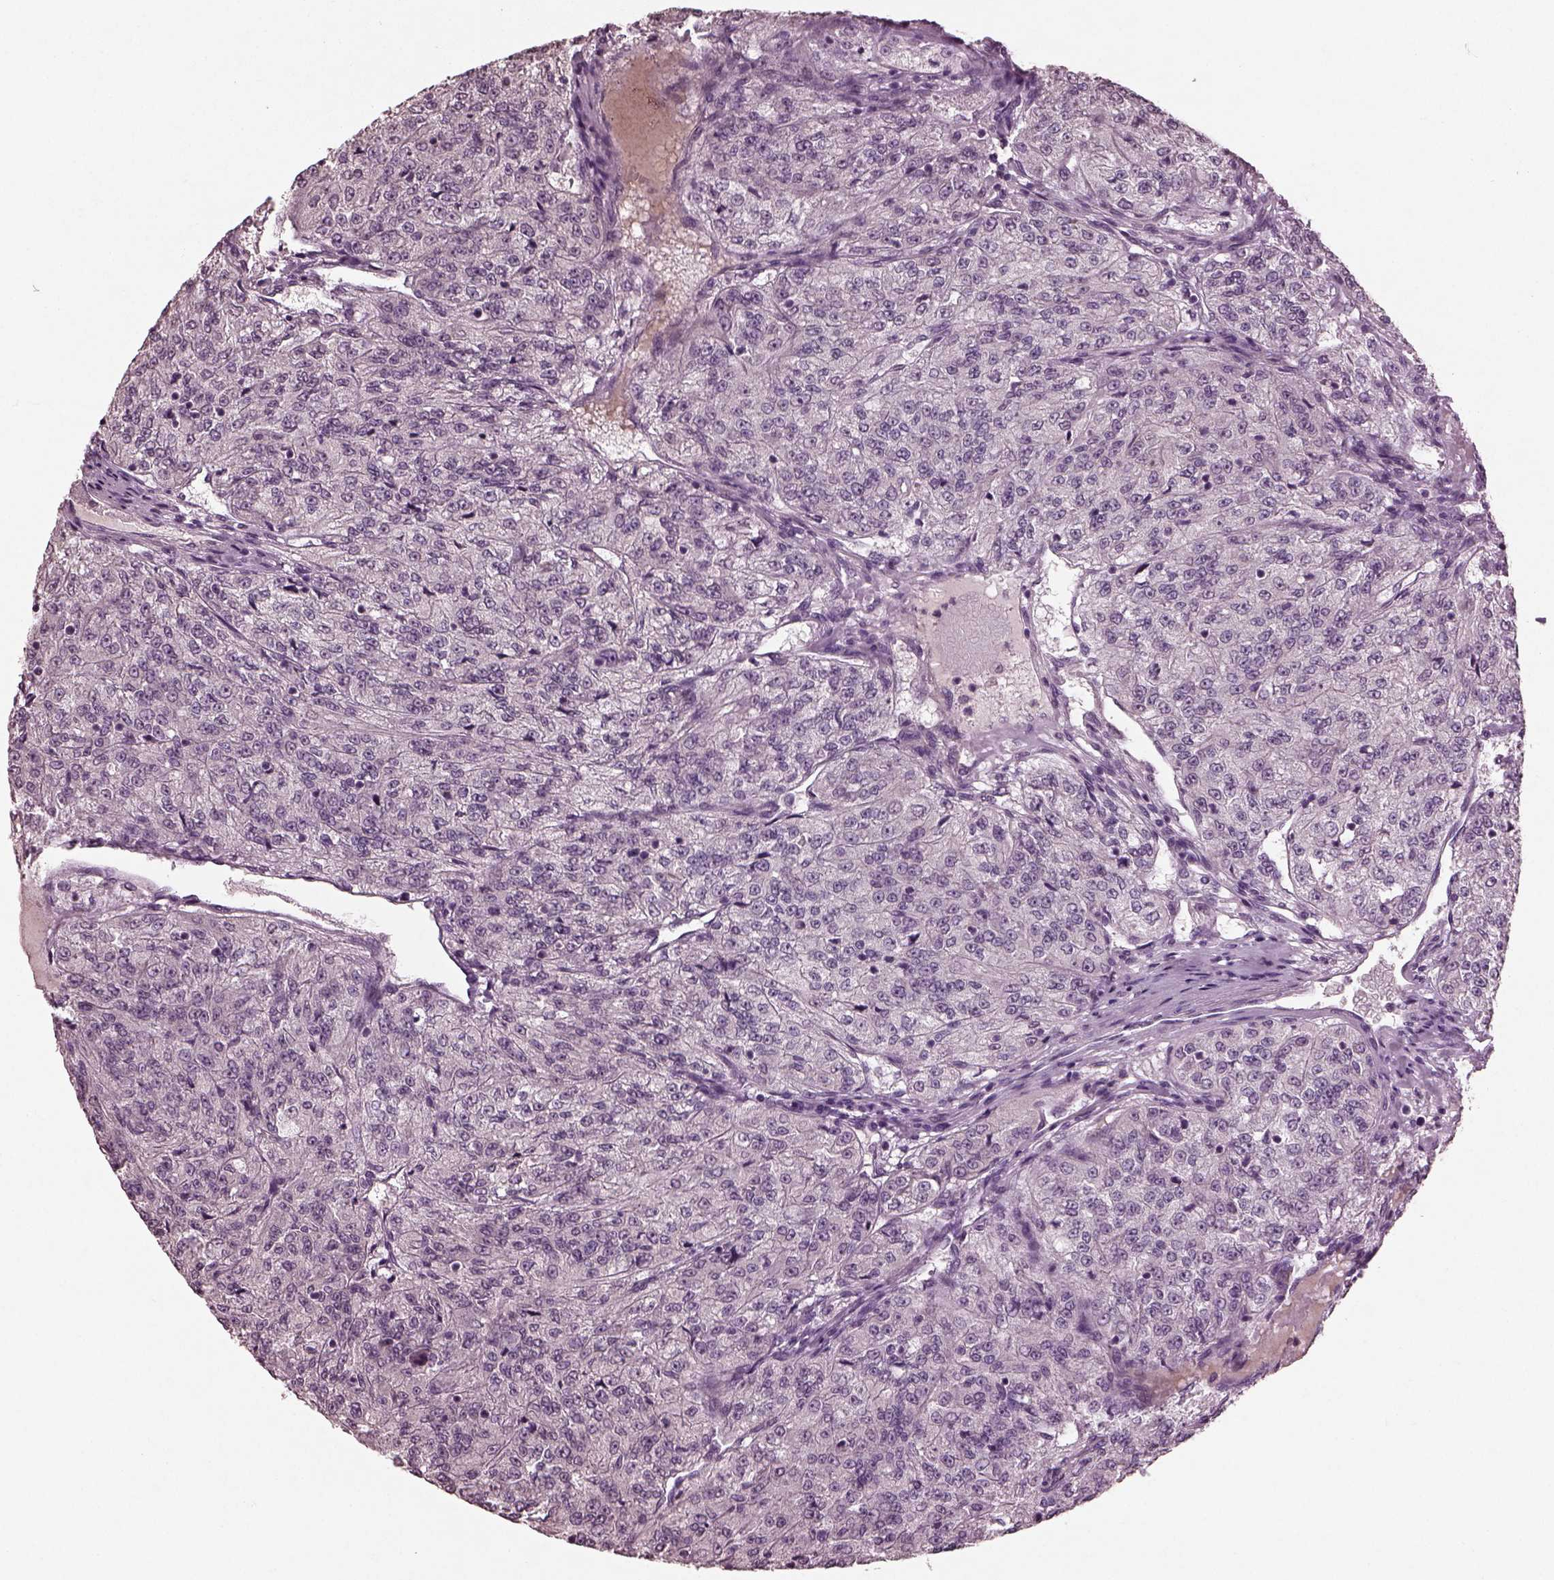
{"staining": {"intensity": "negative", "quantity": "none", "location": "none"}, "tissue": "renal cancer", "cell_type": "Tumor cells", "image_type": "cancer", "snomed": [{"axis": "morphology", "description": "Adenocarcinoma, NOS"}, {"axis": "topography", "description": "Kidney"}], "caption": "Tumor cells show no significant protein staining in renal cancer.", "gene": "IL18RAP", "patient": {"sex": "female", "age": 63}}